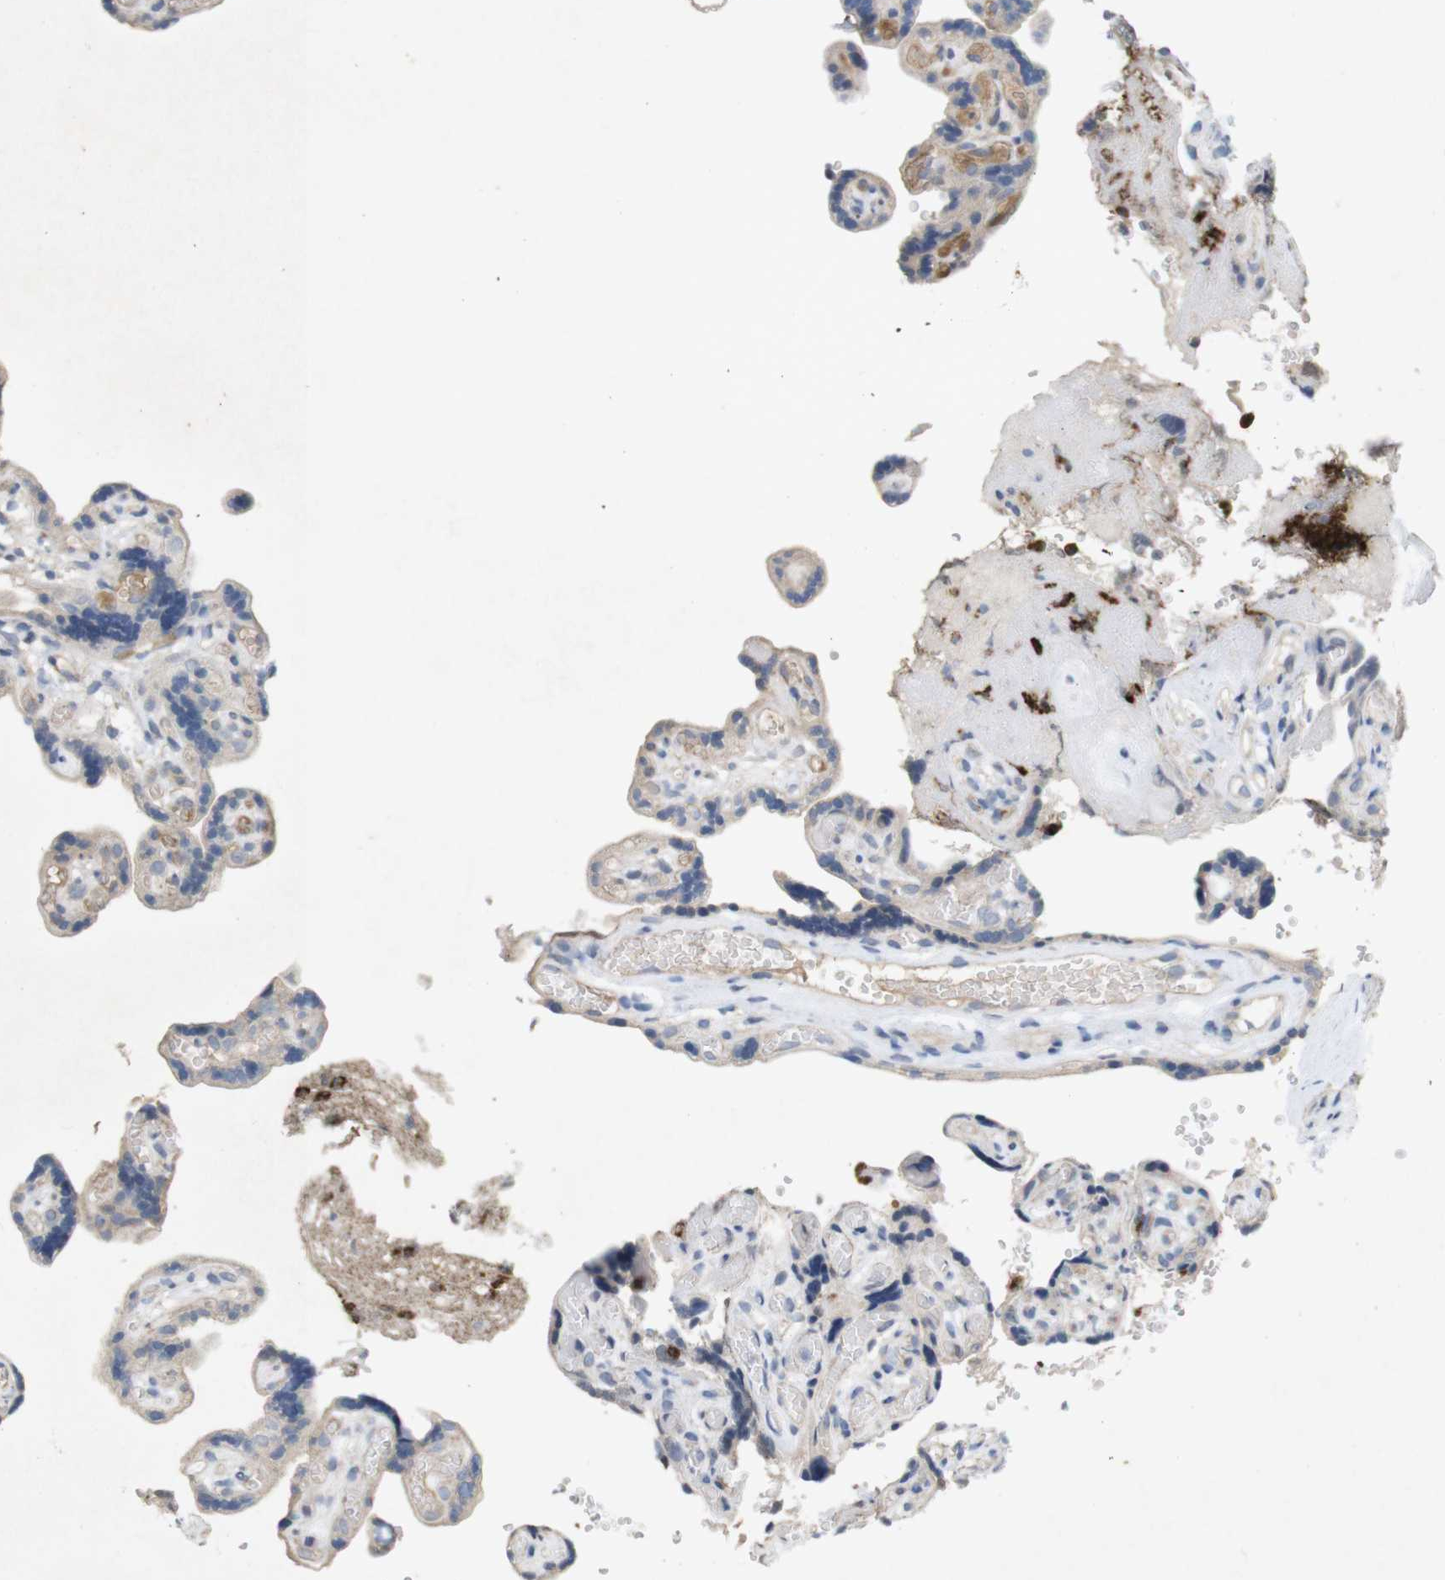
{"staining": {"intensity": "weak", "quantity": ">75%", "location": "cytoplasmic/membranous"}, "tissue": "placenta", "cell_type": "Trophoblastic cells", "image_type": "normal", "snomed": [{"axis": "morphology", "description": "Normal tissue, NOS"}, {"axis": "topography", "description": "Placenta"}], "caption": "Immunohistochemical staining of normal placenta displays >75% levels of weak cytoplasmic/membranous protein staining in approximately >75% of trophoblastic cells. (brown staining indicates protein expression, while blue staining denotes nuclei).", "gene": "TSPAN14", "patient": {"sex": "female", "age": 30}}